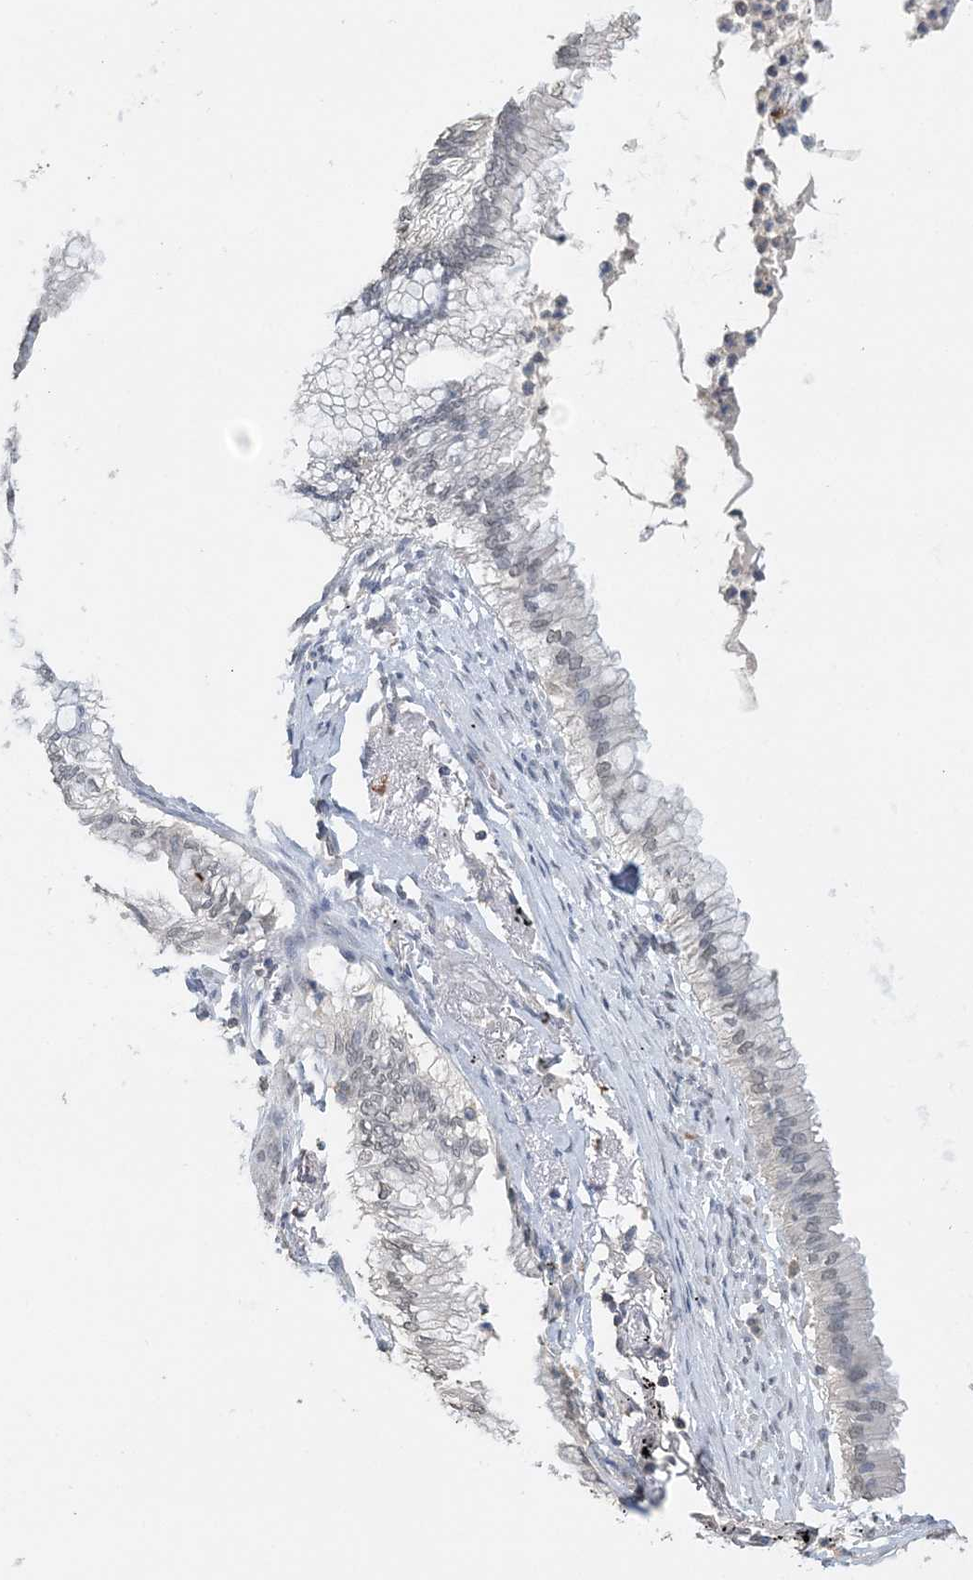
{"staining": {"intensity": "negative", "quantity": "none", "location": "none"}, "tissue": "lung cancer", "cell_type": "Tumor cells", "image_type": "cancer", "snomed": [{"axis": "morphology", "description": "Adenocarcinoma, NOS"}, {"axis": "topography", "description": "Lung"}], "caption": "An IHC image of adenocarcinoma (lung) is shown. There is no staining in tumor cells of adenocarcinoma (lung).", "gene": "FAM110A", "patient": {"sex": "female", "age": 70}}